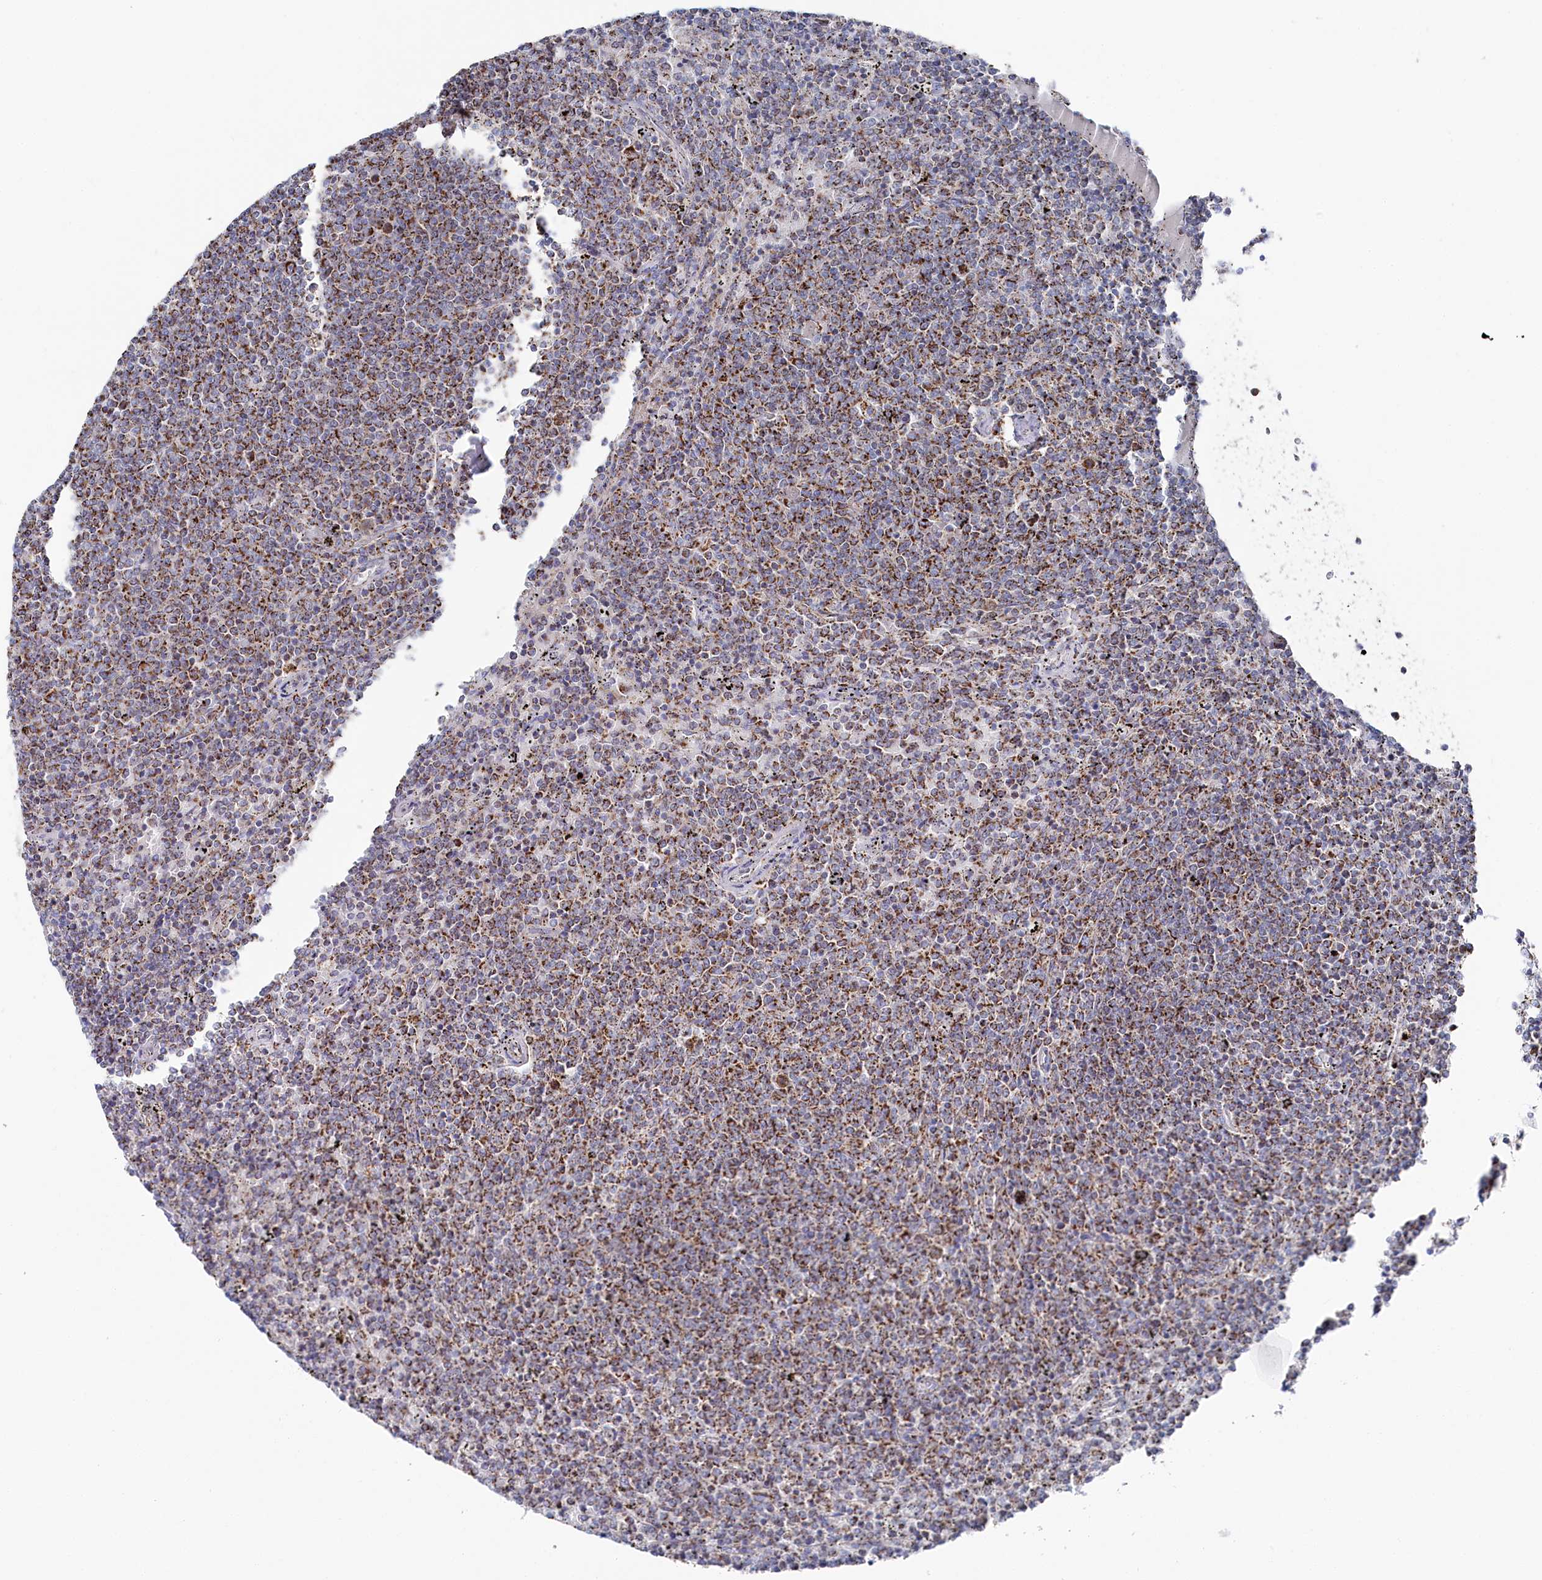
{"staining": {"intensity": "moderate", "quantity": ">75%", "location": "cytoplasmic/membranous"}, "tissue": "lymphoma", "cell_type": "Tumor cells", "image_type": "cancer", "snomed": [{"axis": "morphology", "description": "Malignant lymphoma, non-Hodgkin's type, Low grade"}, {"axis": "topography", "description": "Spleen"}], "caption": "Lymphoma tissue exhibits moderate cytoplasmic/membranous expression in approximately >75% of tumor cells, visualized by immunohistochemistry. (Brightfield microscopy of DAB IHC at high magnification).", "gene": "GLS2", "patient": {"sex": "female", "age": 50}}